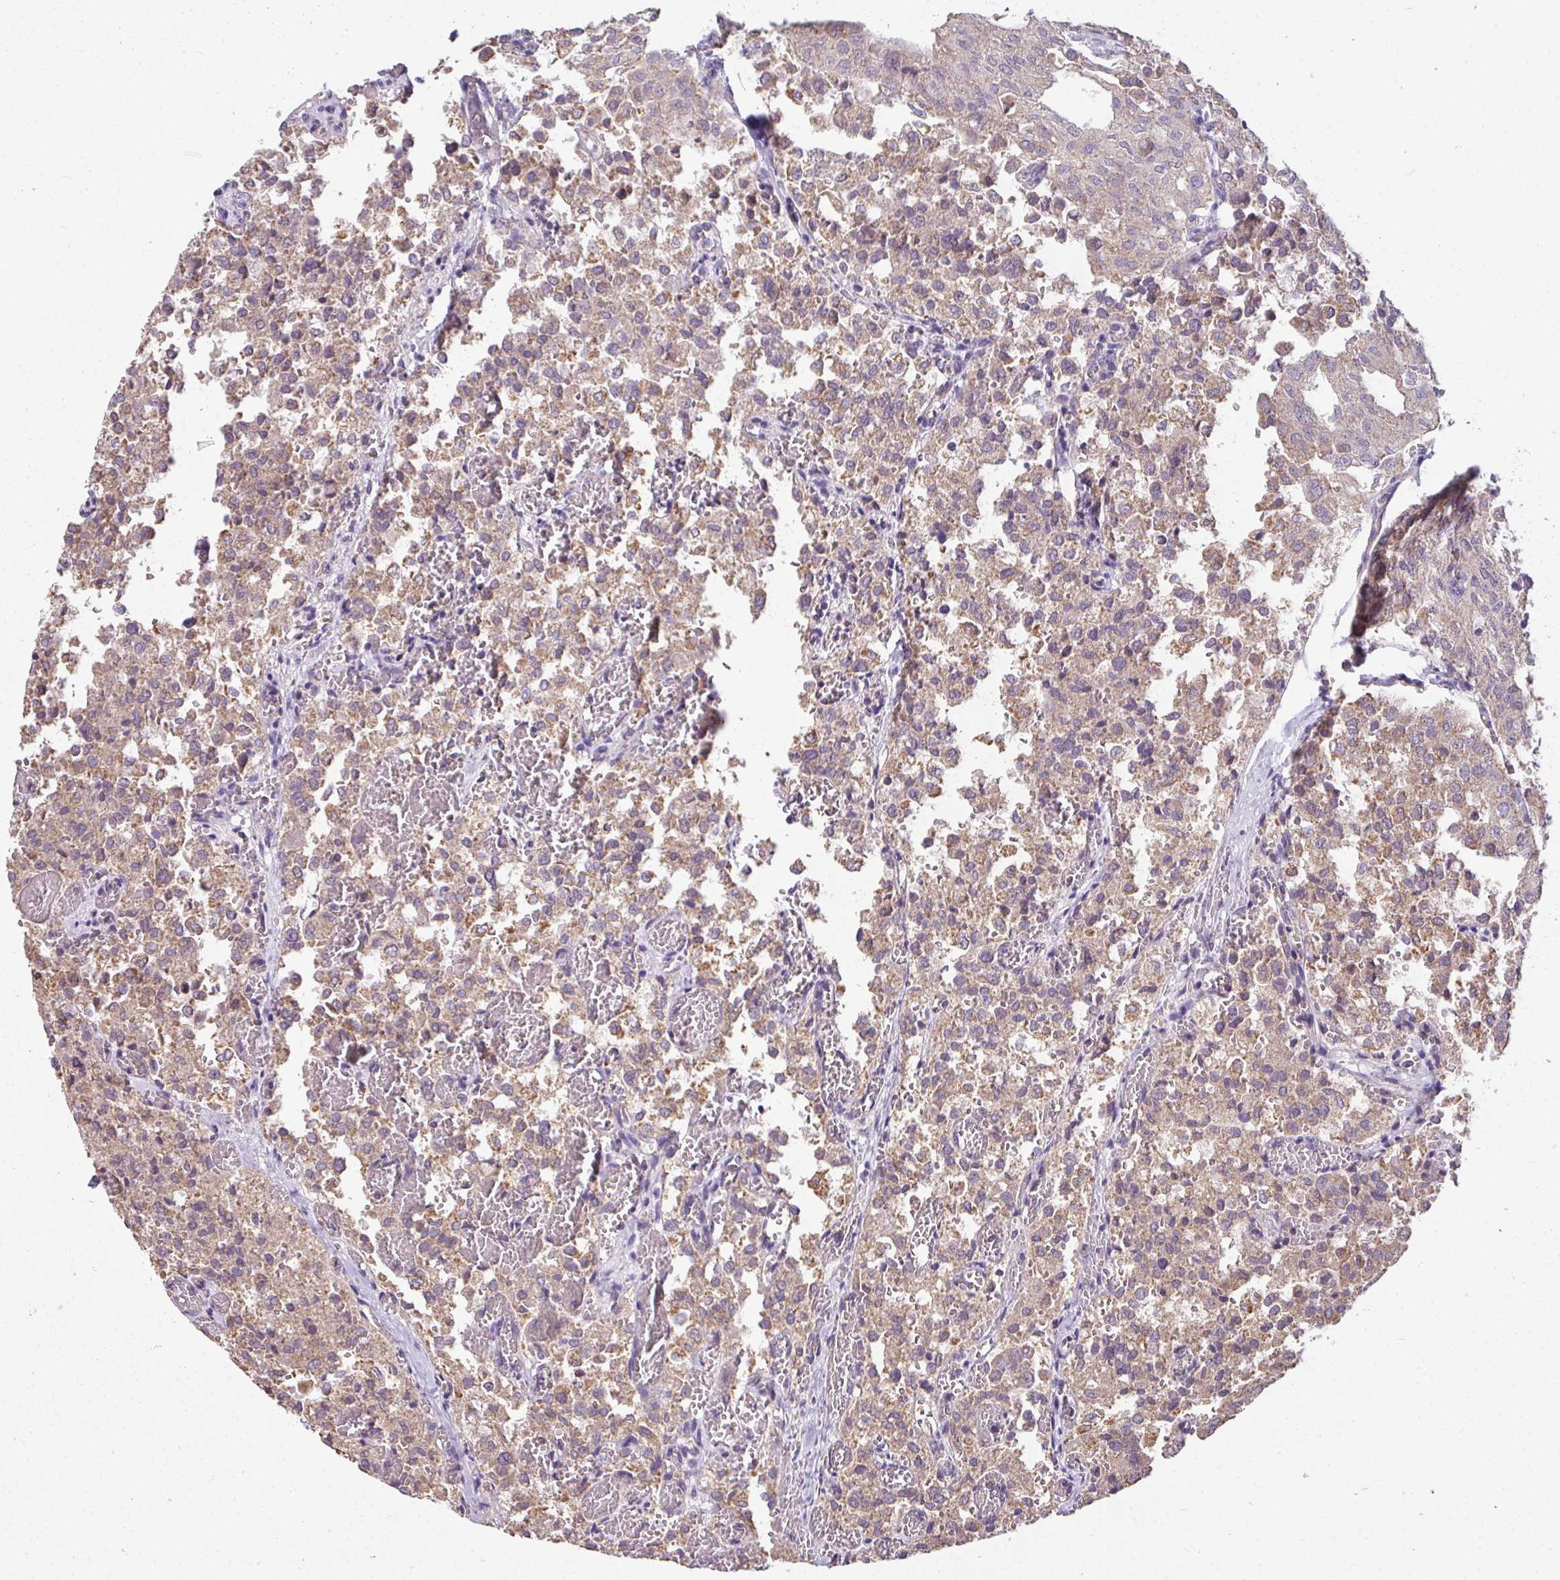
{"staining": {"intensity": "weak", "quantity": "25%-75%", "location": "cytoplasmic/membranous"}, "tissue": "thyroid cancer", "cell_type": "Tumor cells", "image_type": "cancer", "snomed": [{"axis": "morphology", "description": "Follicular adenoma carcinoma, NOS"}, {"axis": "topography", "description": "Thyroid gland"}], "caption": "This photomicrograph reveals immunohistochemistry (IHC) staining of human thyroid follicular adenoma carcinoma, with low weak cytoplasmic/membranous positivity in approximately 25%-75% of tumor cells.", "gene": "PALS2", "patient": {"sex": "male", "age": 75}}